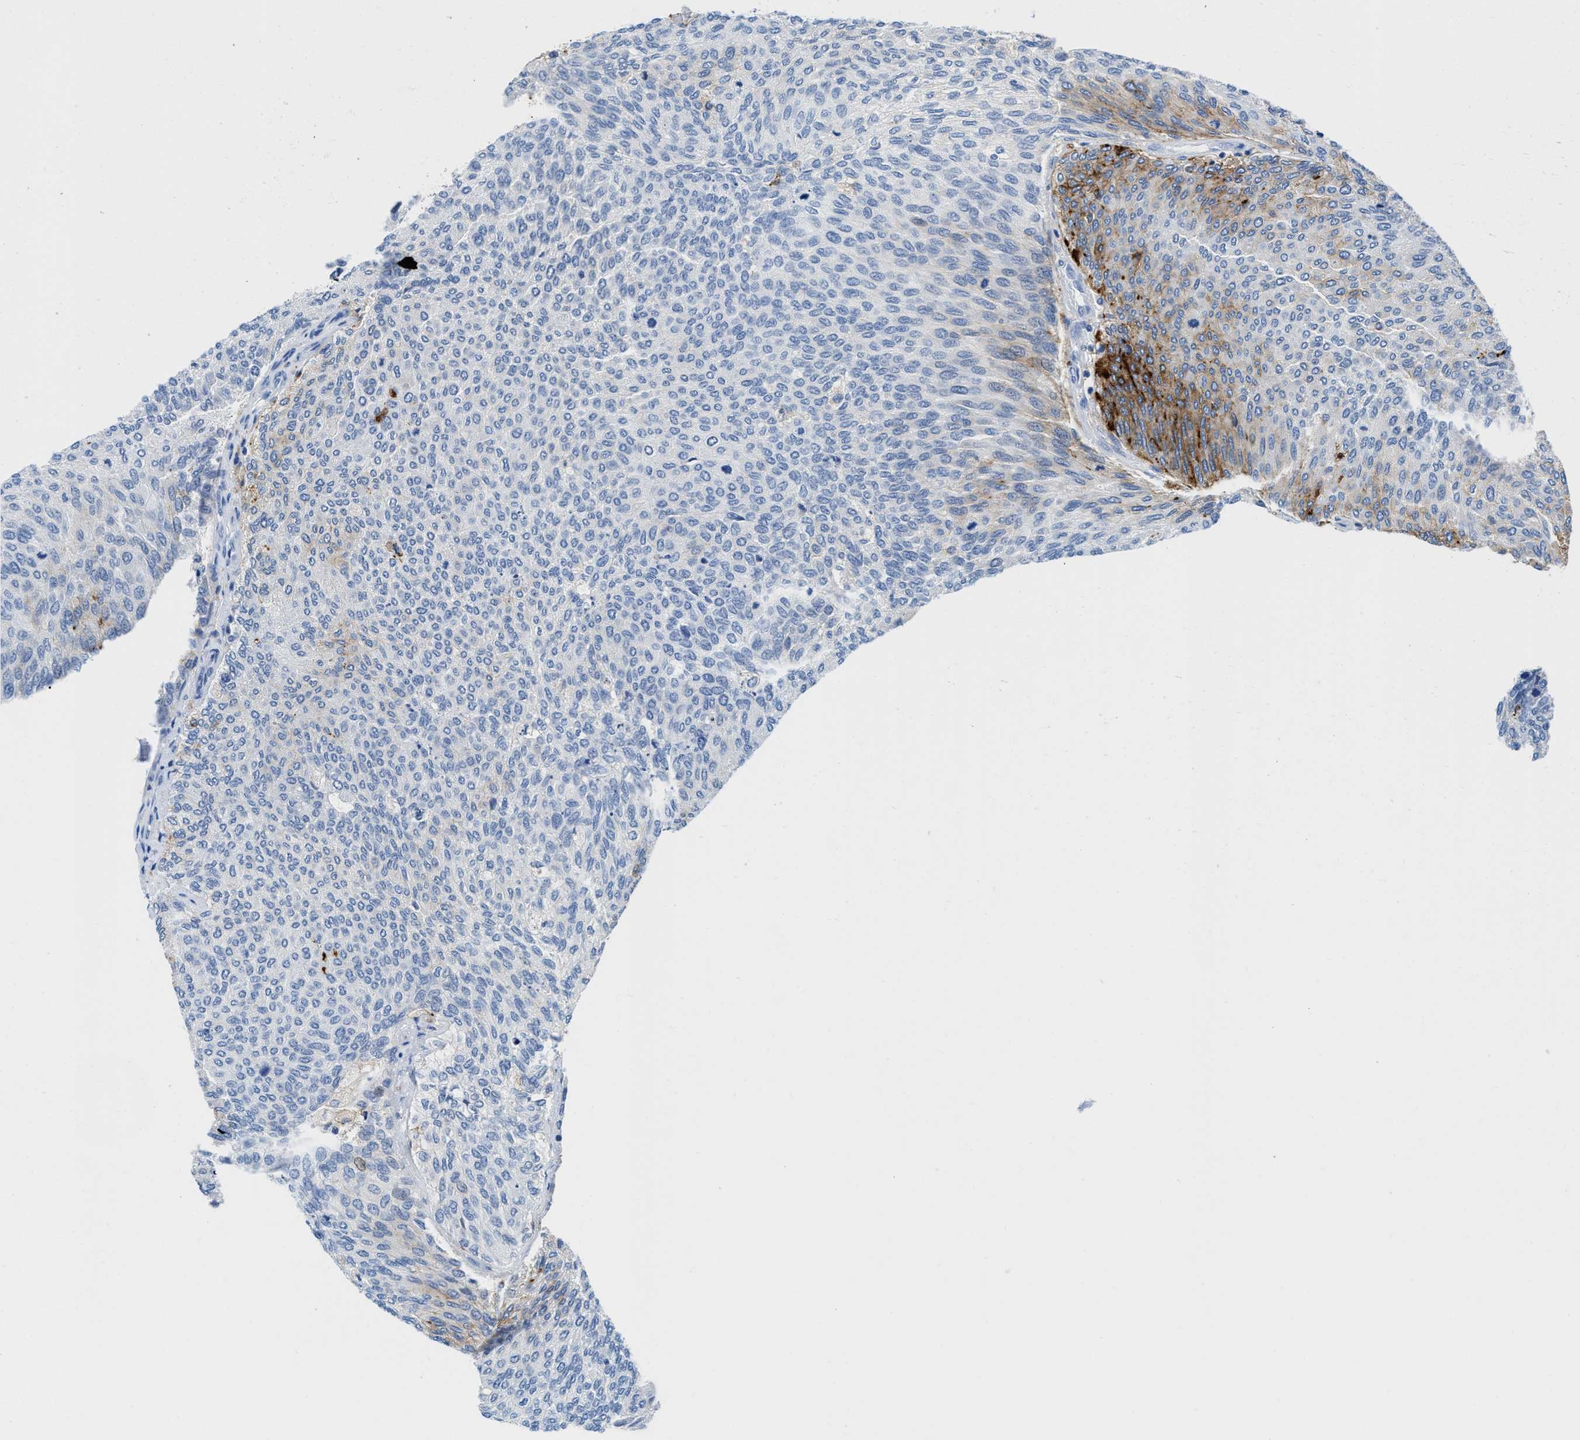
{"staining": {"intensity": "moderate", "quantity": "<25%", "location": "cytoplasmic/membranous"}, "tissue": "urothelial cancer", "cell_type": "Tumor cells", "image_type": "cancer", "snomed": [{"axis": "morphology", "description": "Urothelial carcinoma, Low grade"}, {"axis": "topography", "description": "Urinary bladder"}], "caption": "There is low levels of moderate cytoplasmic/membranous staining in tumor cells of low-grade urothelial carcinoma, as demonstrated by immunohistochemical staining (brown color).", "gene": "CD226", "patient": {"sex": "female", "age": 79}}